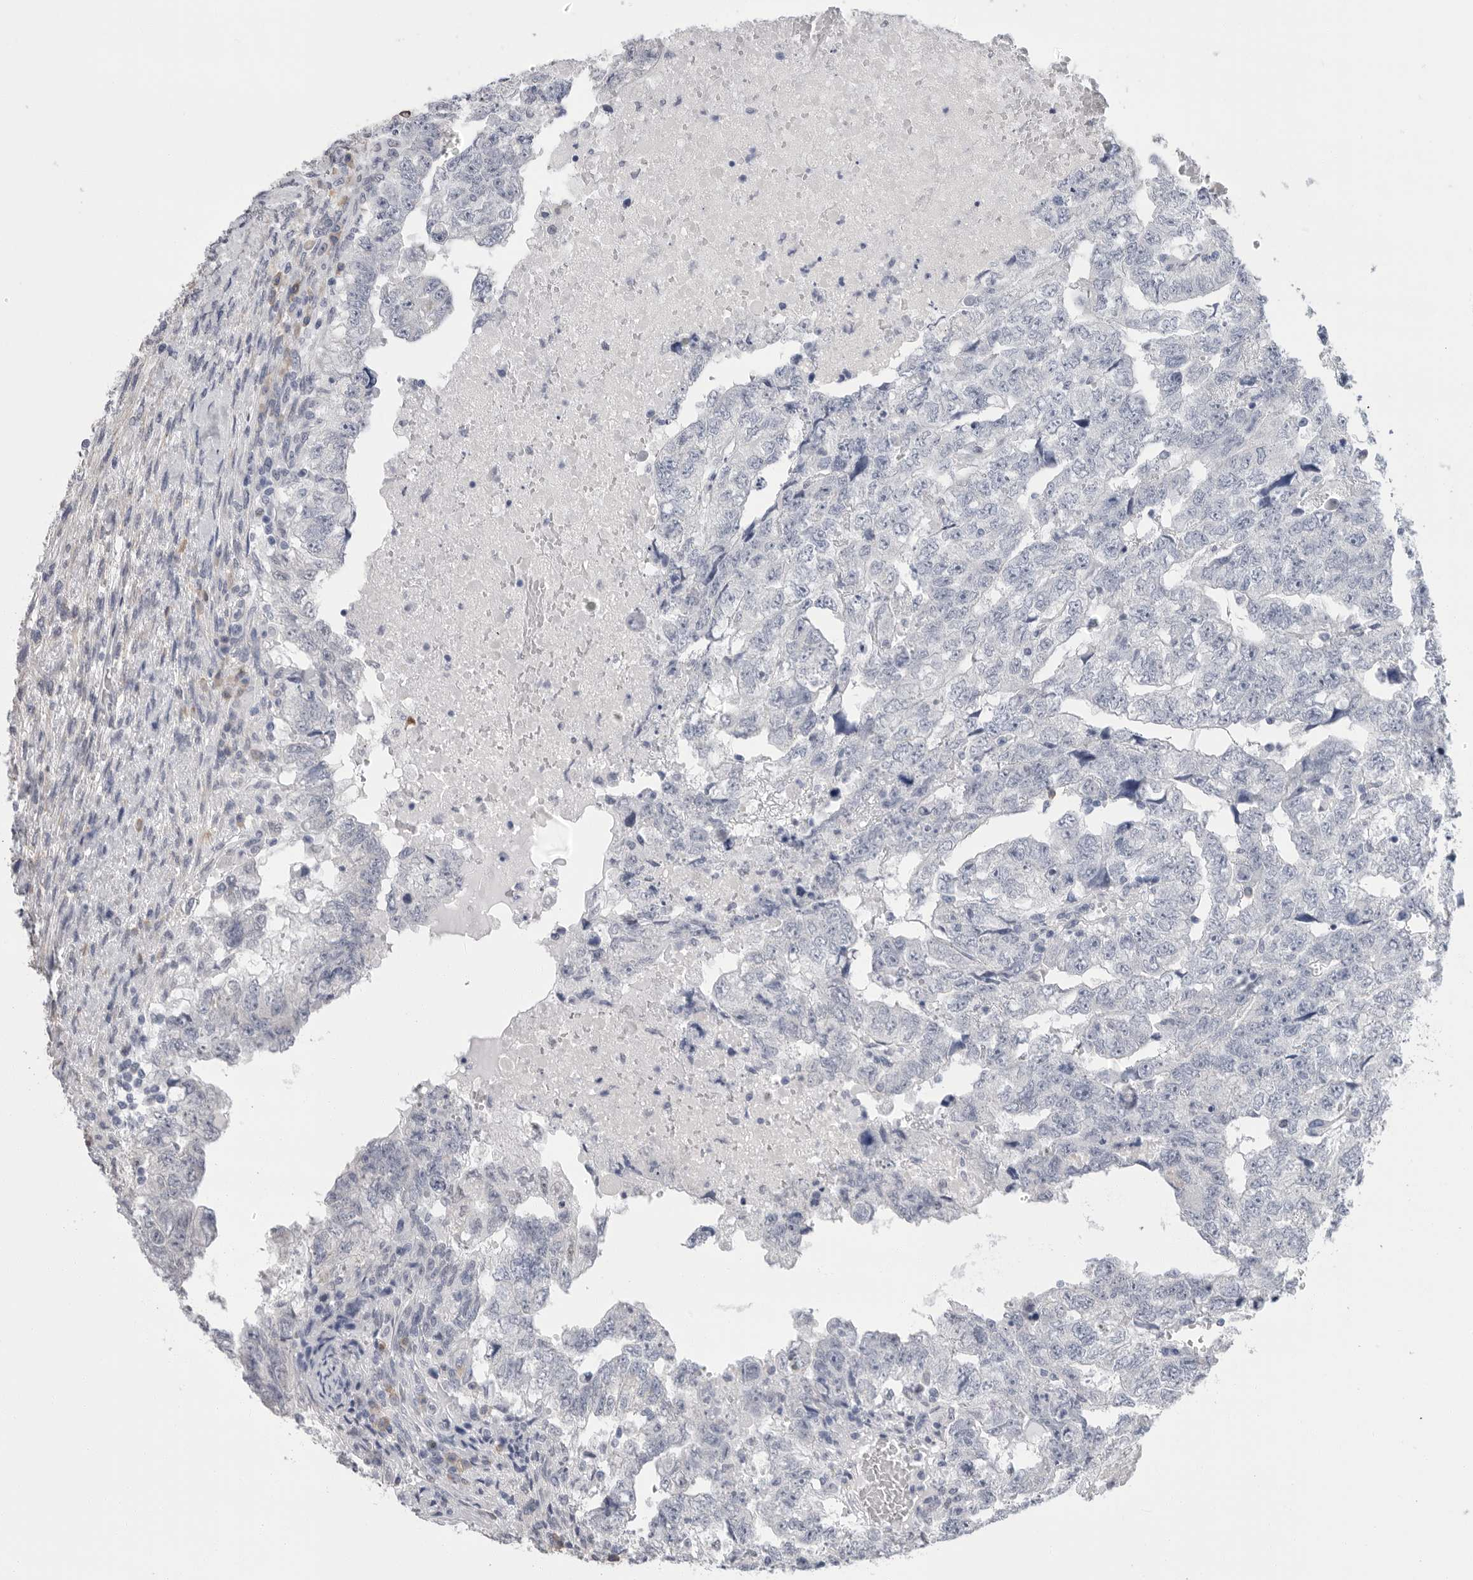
{"staining": {"intensity": "negative", "quantity": "none", "location": "none"}, "tissue": "testis cancer", "cell_type": "Tumor cells", "image_type": "cancer", "snomed": [{"axis": "morphology", "description": "Carcinoma, Embryonal, NOS"}, {"axis": "topography", "description": "Testis"}], "caption": "High power microscopy image of an immunohistochemistry photomicrograph of testis cancer (embryonal carcinoma), revealing no significant positivity in tumor cells. (IHC, brightfield microscopy, high magnification).", "gene": "ARHGEF10", "patient": {"sex": "male", "age": 36}}